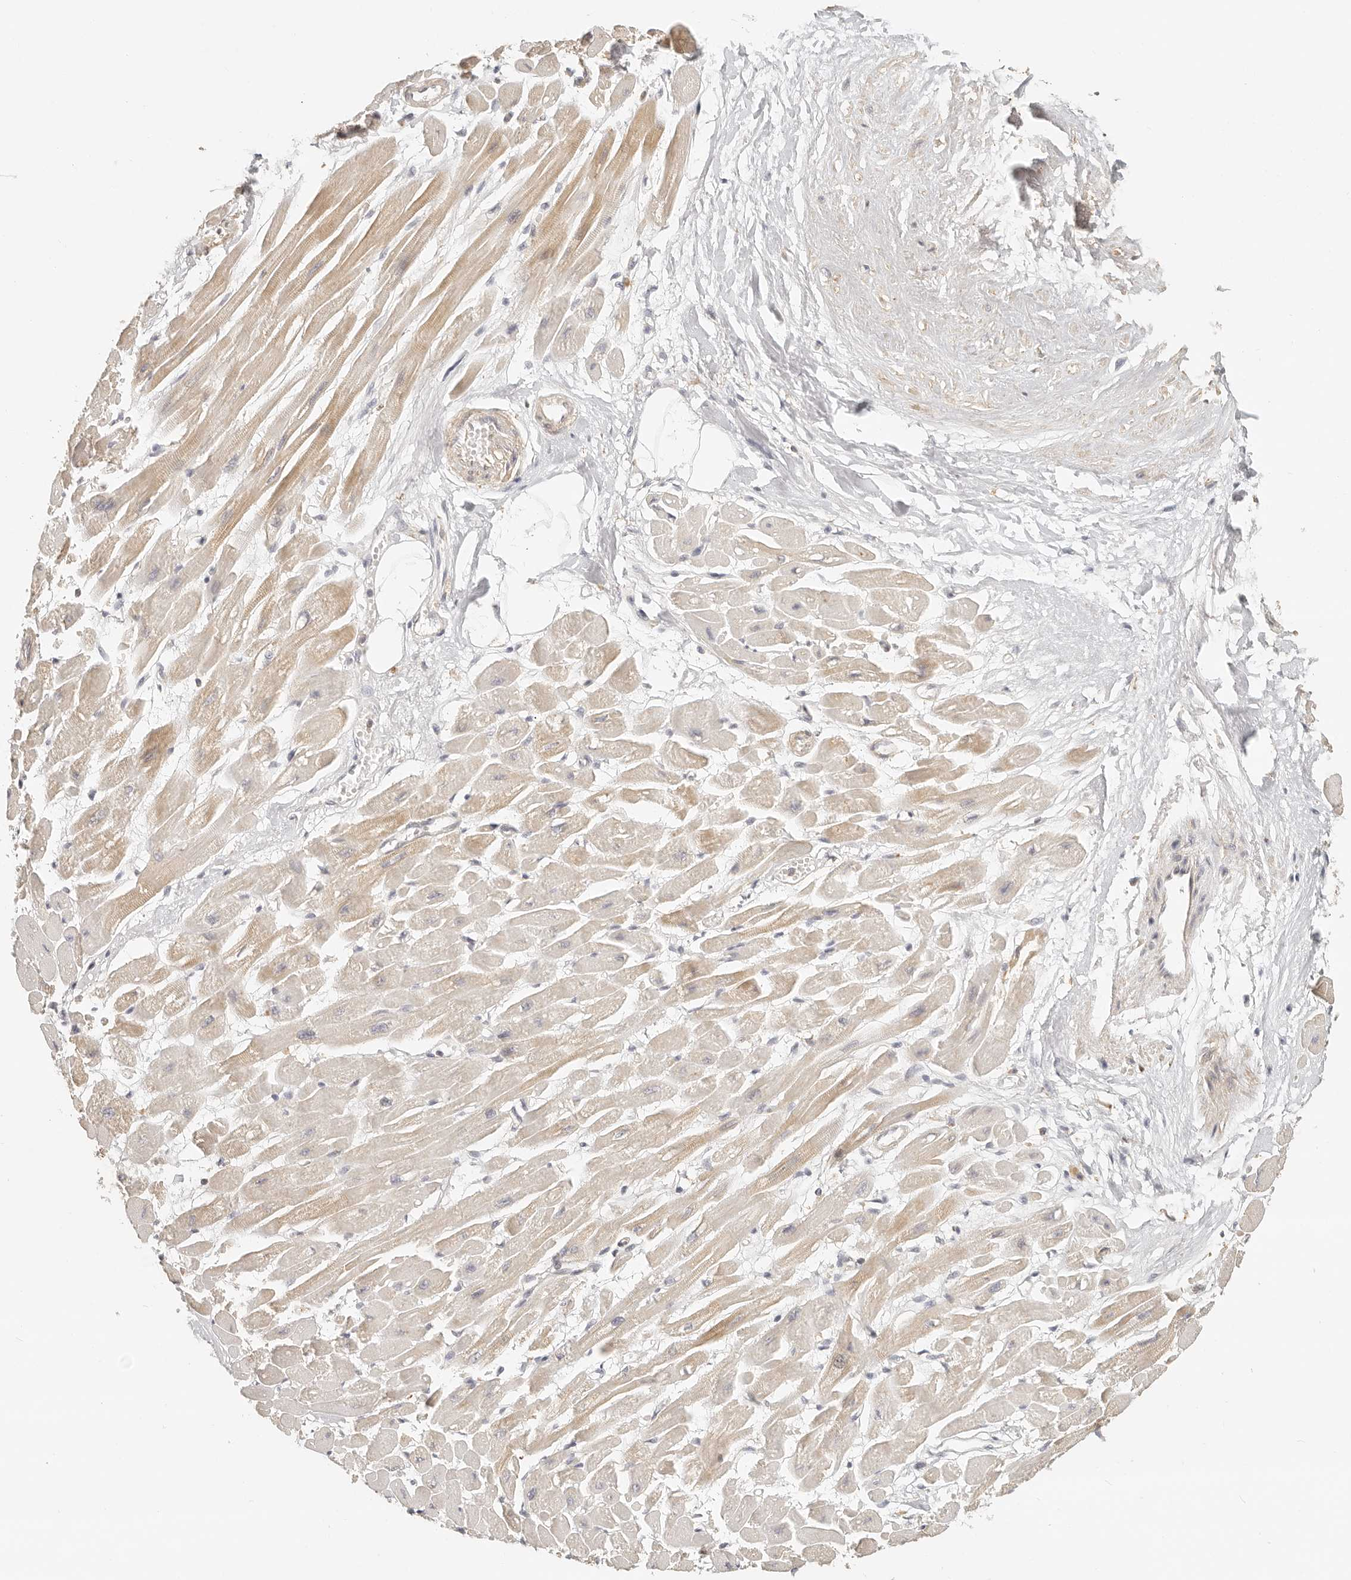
{"staining": {"intensity": "weak", "quantity": ">75%", "location": "cytoplasmic/membranous"}, "tissue": "heart muscle", "cell_type": "Cardiomyocytes", "image_type": "normal", "snomed": [{"axis": "morphology", "description": "Normal tissue, NOS"}, {"axis": "topography", "description": "Heart"}], "caption": "This micrograph shows IHC staining of benign human heart muscle, with low weak cytoplasmic/membranous positivity in approximately >75% of cardiomyocytes.", "gene": "CNMD", "patient": {"sex": "female", "age": 54}}